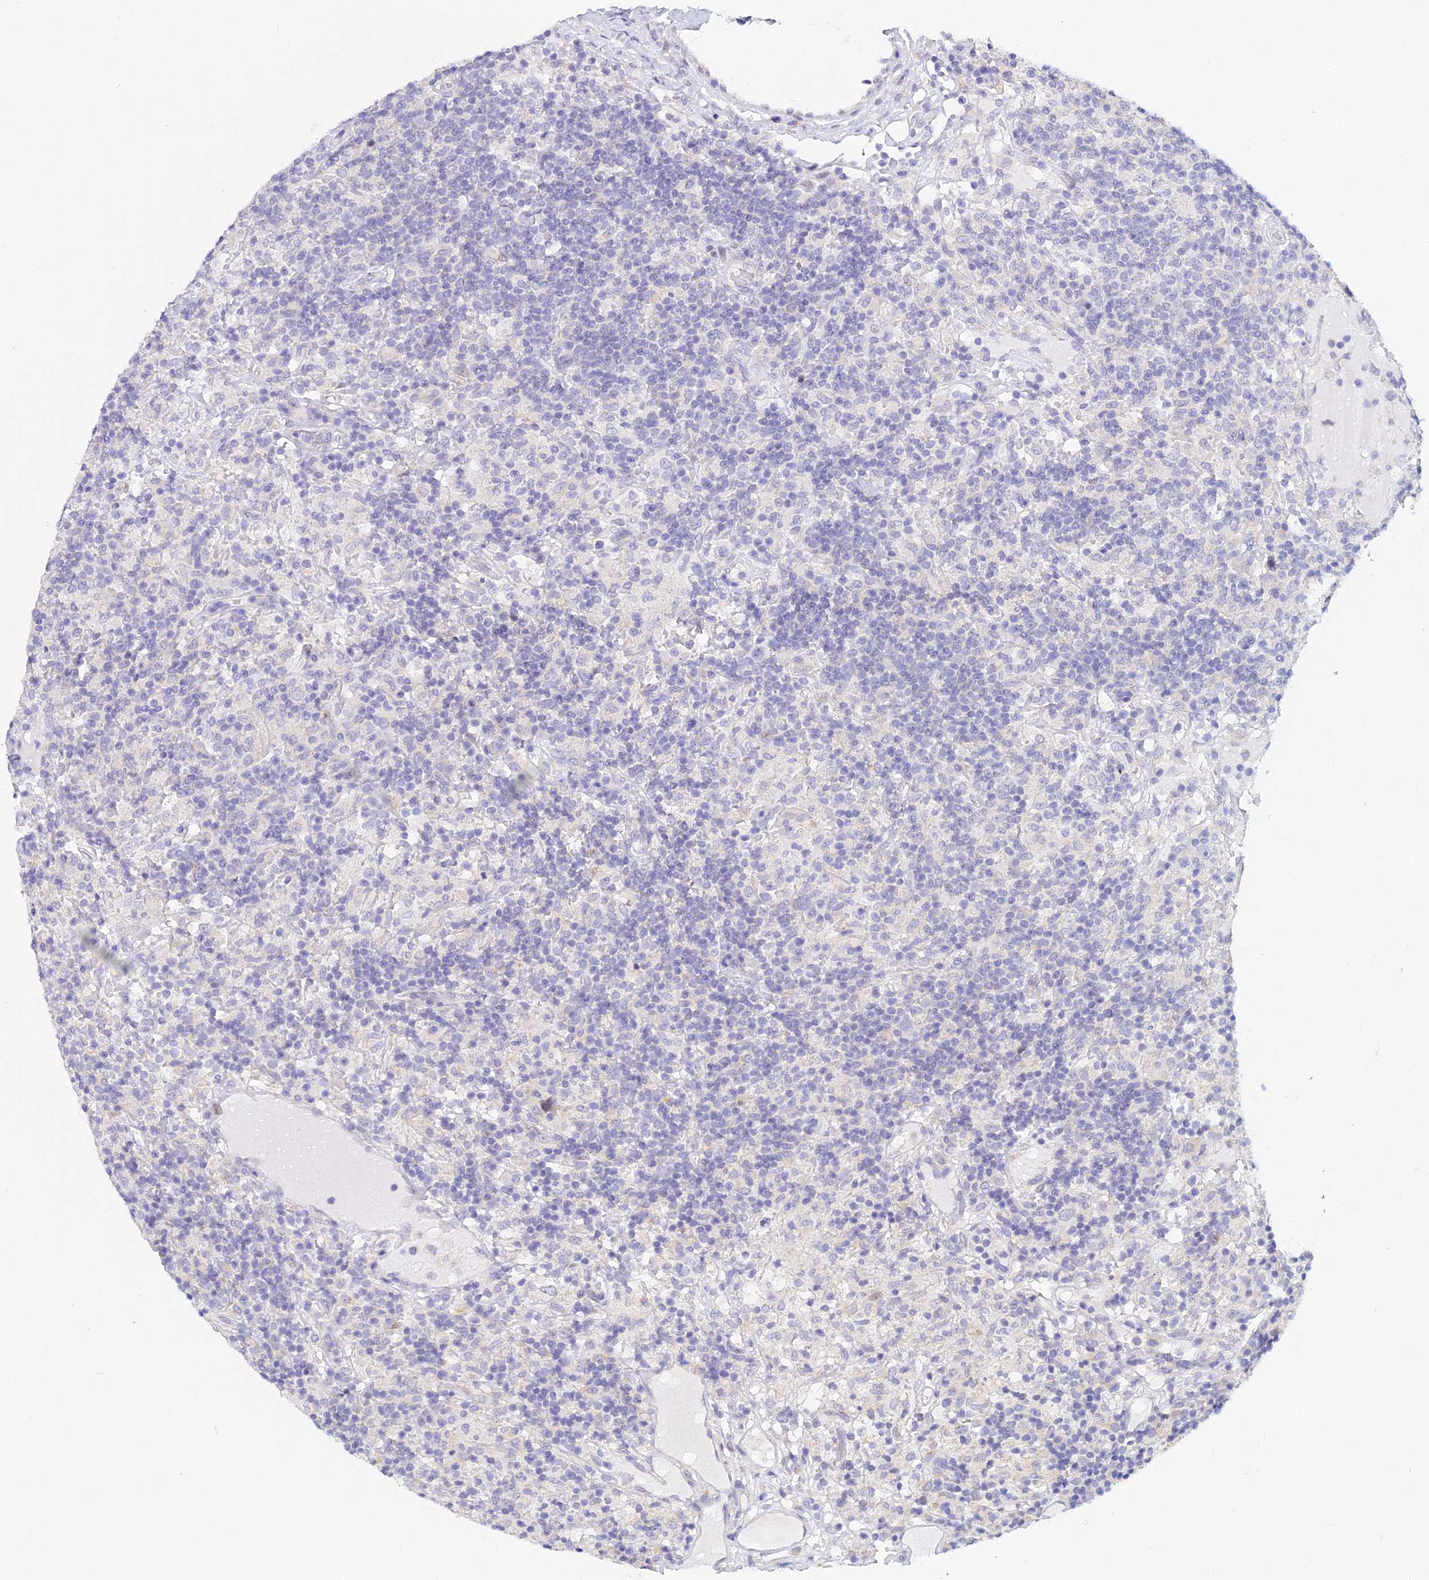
{"staining": {"intensity": "negative", "quantity": "none", "location": "none"}, "tissue": "lymphoma", "cell_type": "Tumor cells", "image_type": "cancer", "snomed": [{"axis": "morphology", "description": "Hodgkin's disease, NOS"}, {"axis": "topography", "description": "Lymph node"}], "caption": "DAB immunohistochemical staining of Hodgkin's disease reveals no significant expression in tumor cells. Nuclei are stained in blue.", "gene": "INKA1", "patient": {"sex": "male", "age": 70}}